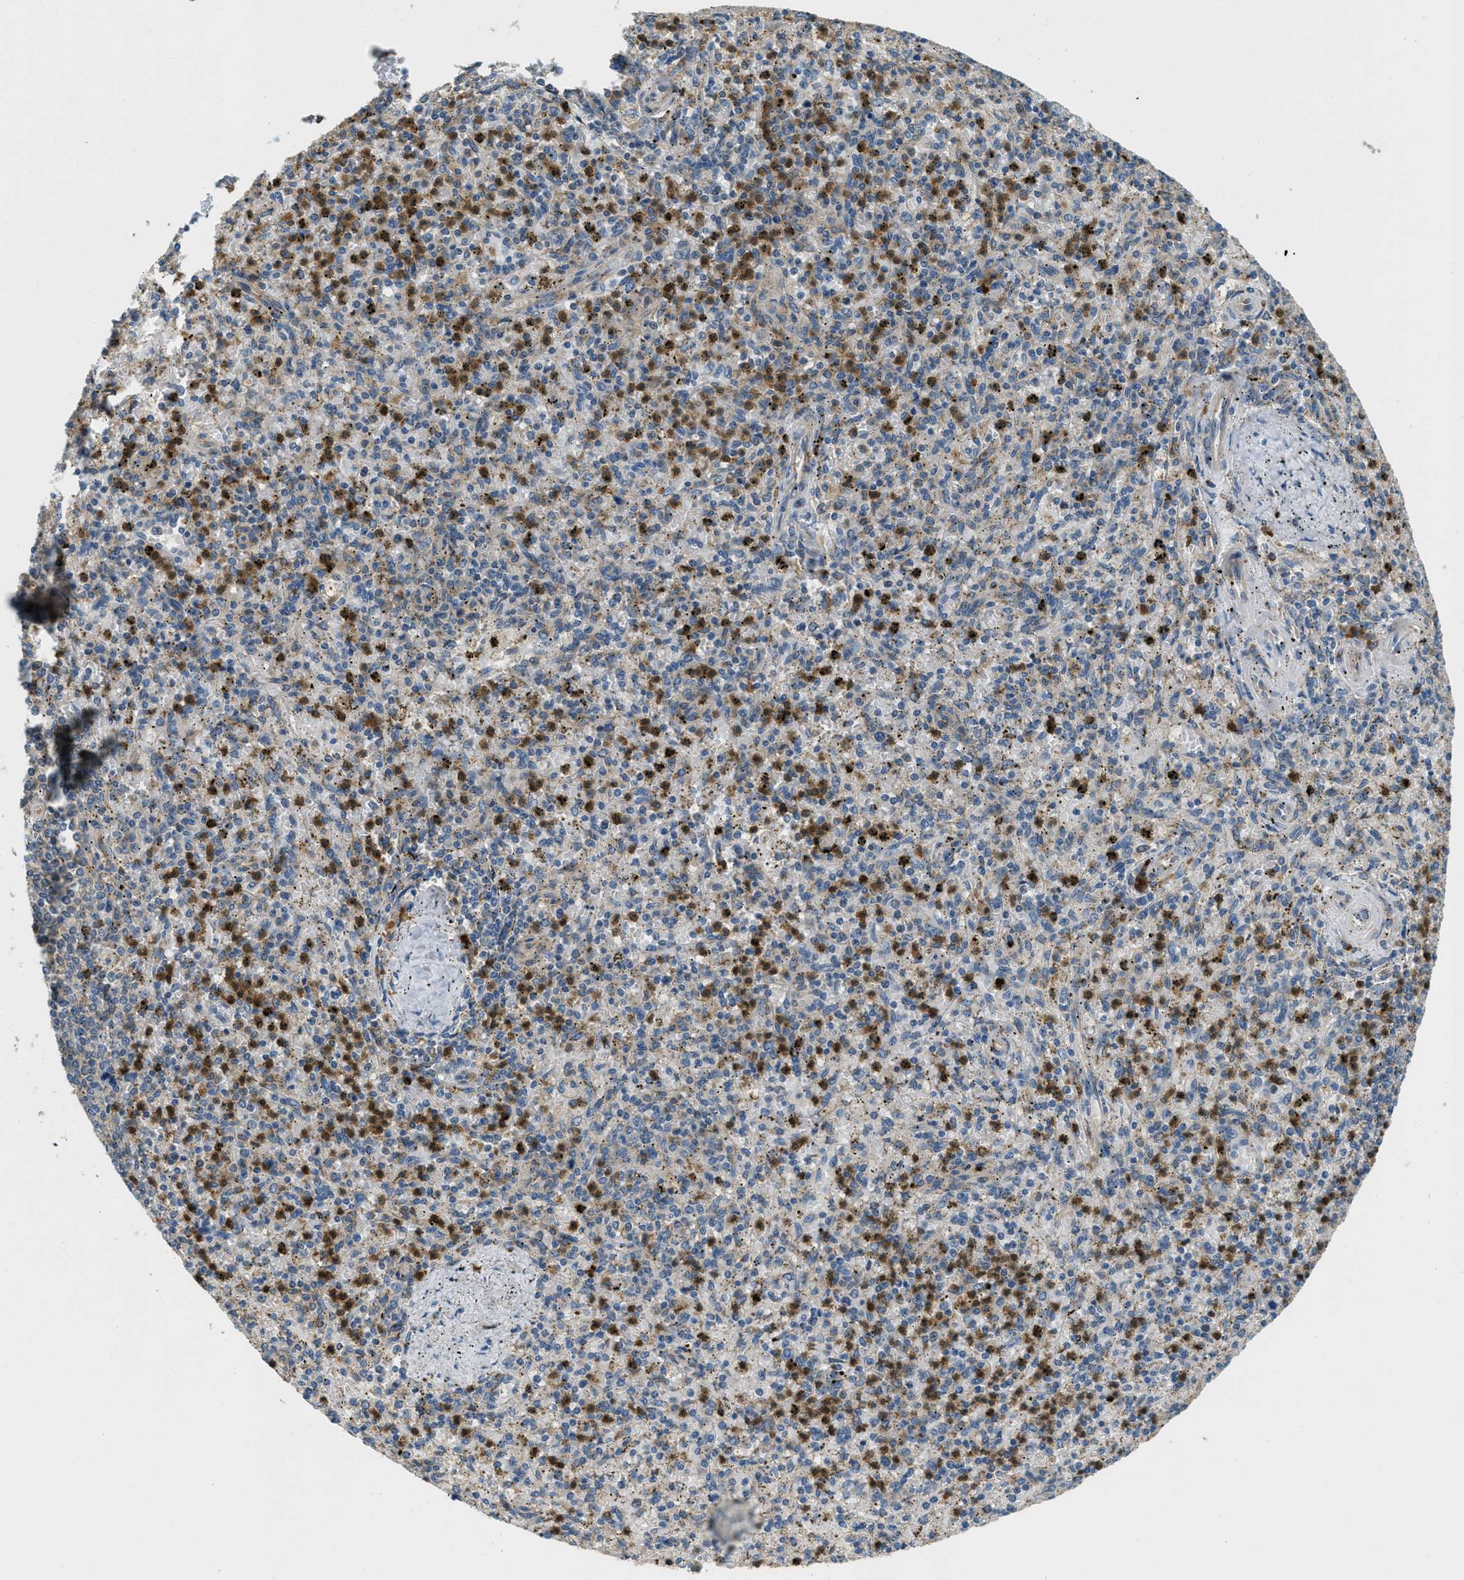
{"staining": {"intensity": "moderate", "quantity": "25%-75%", "location": "cytoplasmic/membranous,nuclear"}, "tissue": "spleen", "cell_type": "Cells in red pulp", "image_type": "normal", "snomed": [{"axis": "morphology", "description": "Normal tissue, NOS"}, {"axis": "topography", "description": "Spleen"}], "caption": "Immunohistochemical staining of unremarkable human spleen reveals 25%-75% levels of moderate cytoplasmic/membranous,nuclear protein positivity in about 25%-75% of cells in red pulp. The protein of interest is shown in brown color, while the nuclei are stained blue.", "gene": "GIMAP8", "patient": {"sex": "male", "age": 72}}